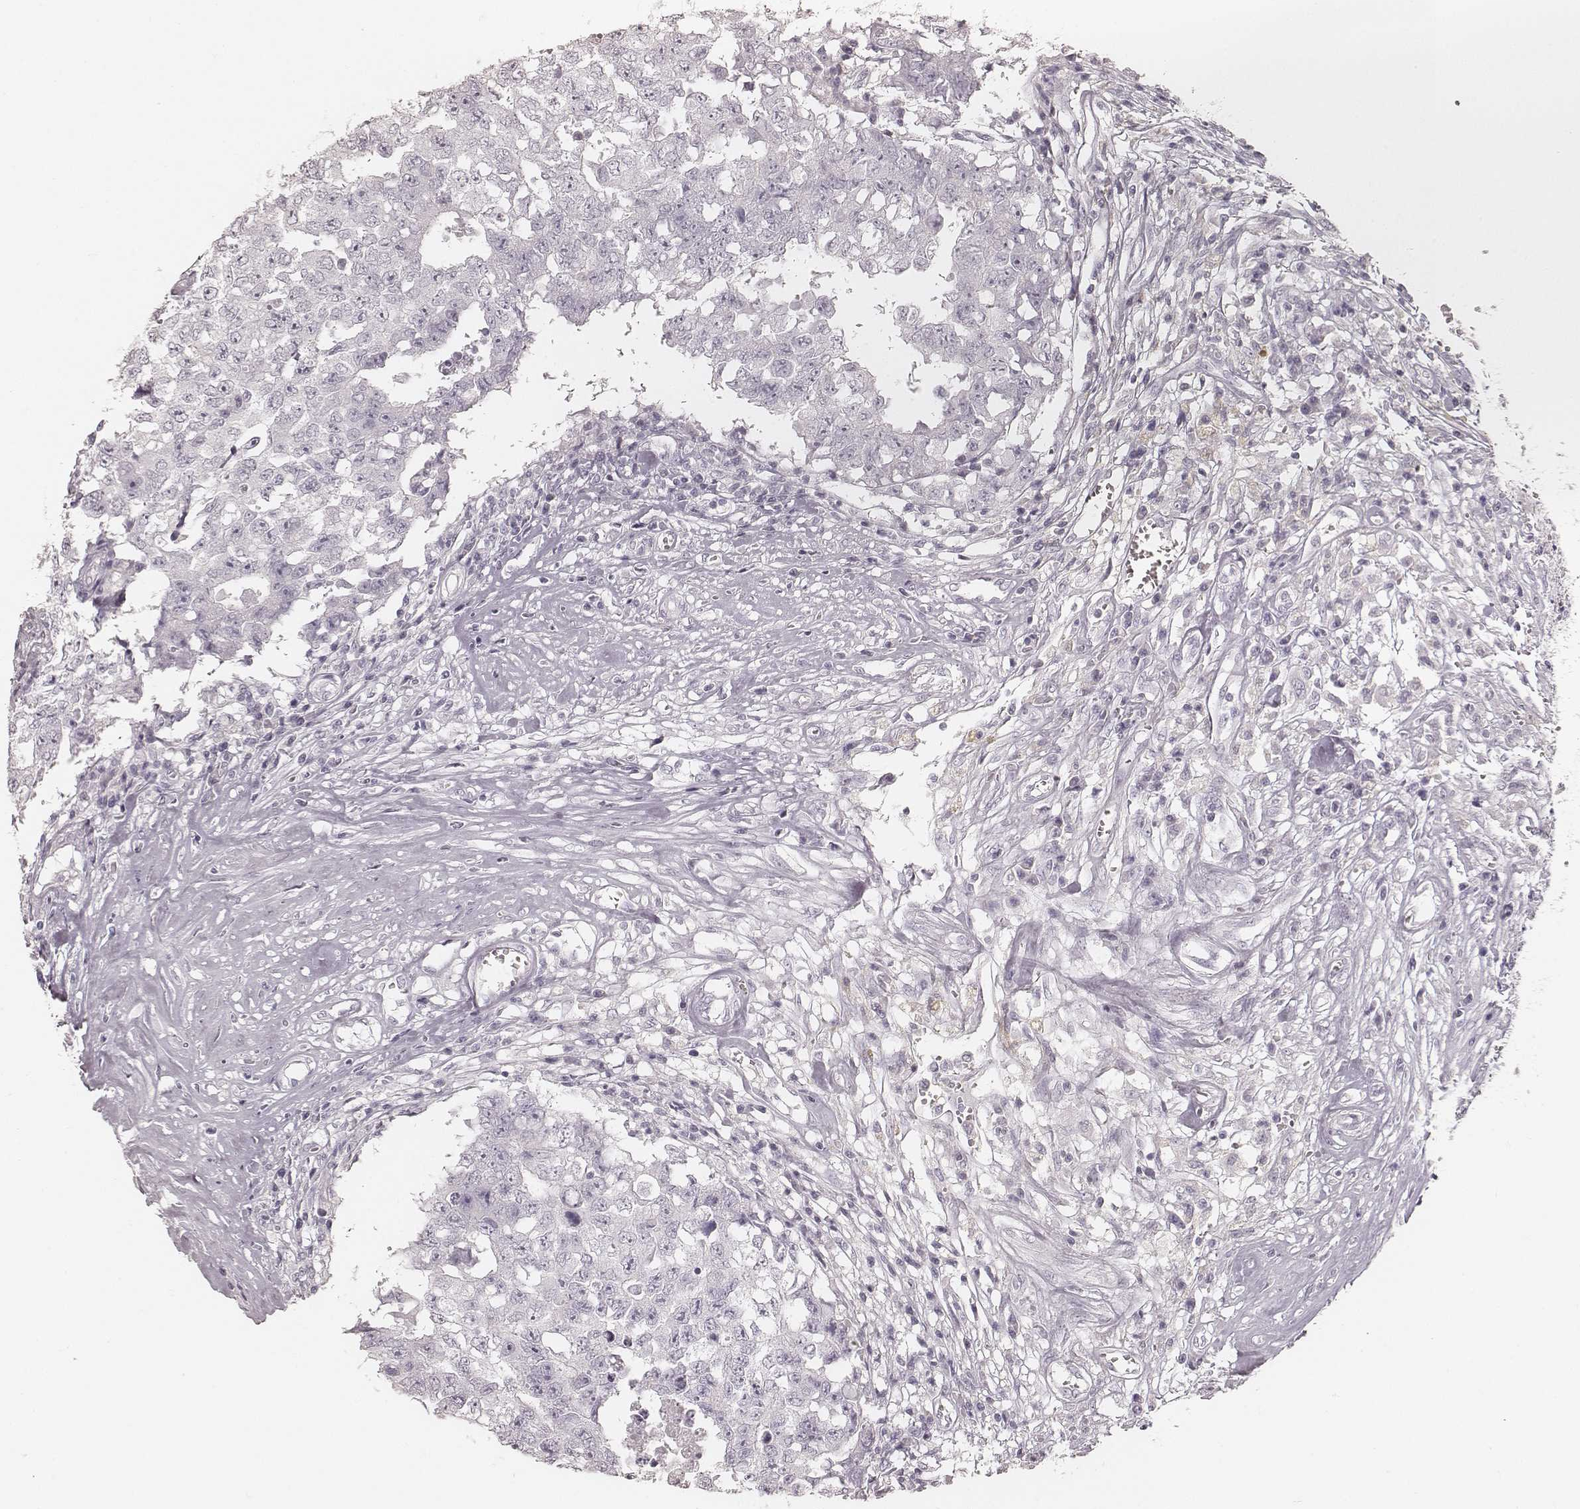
{"staining": {"intensity": "negative", "quantity": "none", "location": "none"}, "tissue": "testis cancer", "cell_type": "Tumor cells", "image_type": "cancer", "snomed": [{"axis": "morphology", "description": "Carcinoma, Embryonal, NOS"}, {"axis": "topography", "description": "Testis"}], "caption": "Tumor cells are negative for protein expression in human embryonal carcinoma (testis). The staining was performed using DAB to visualize the protein expression in brown, while the nuclei were stained in blue with hematoxylin (Magnification: 20x).", "gene": "KRT26", "patient": {"sex": "male", "age": 36}}